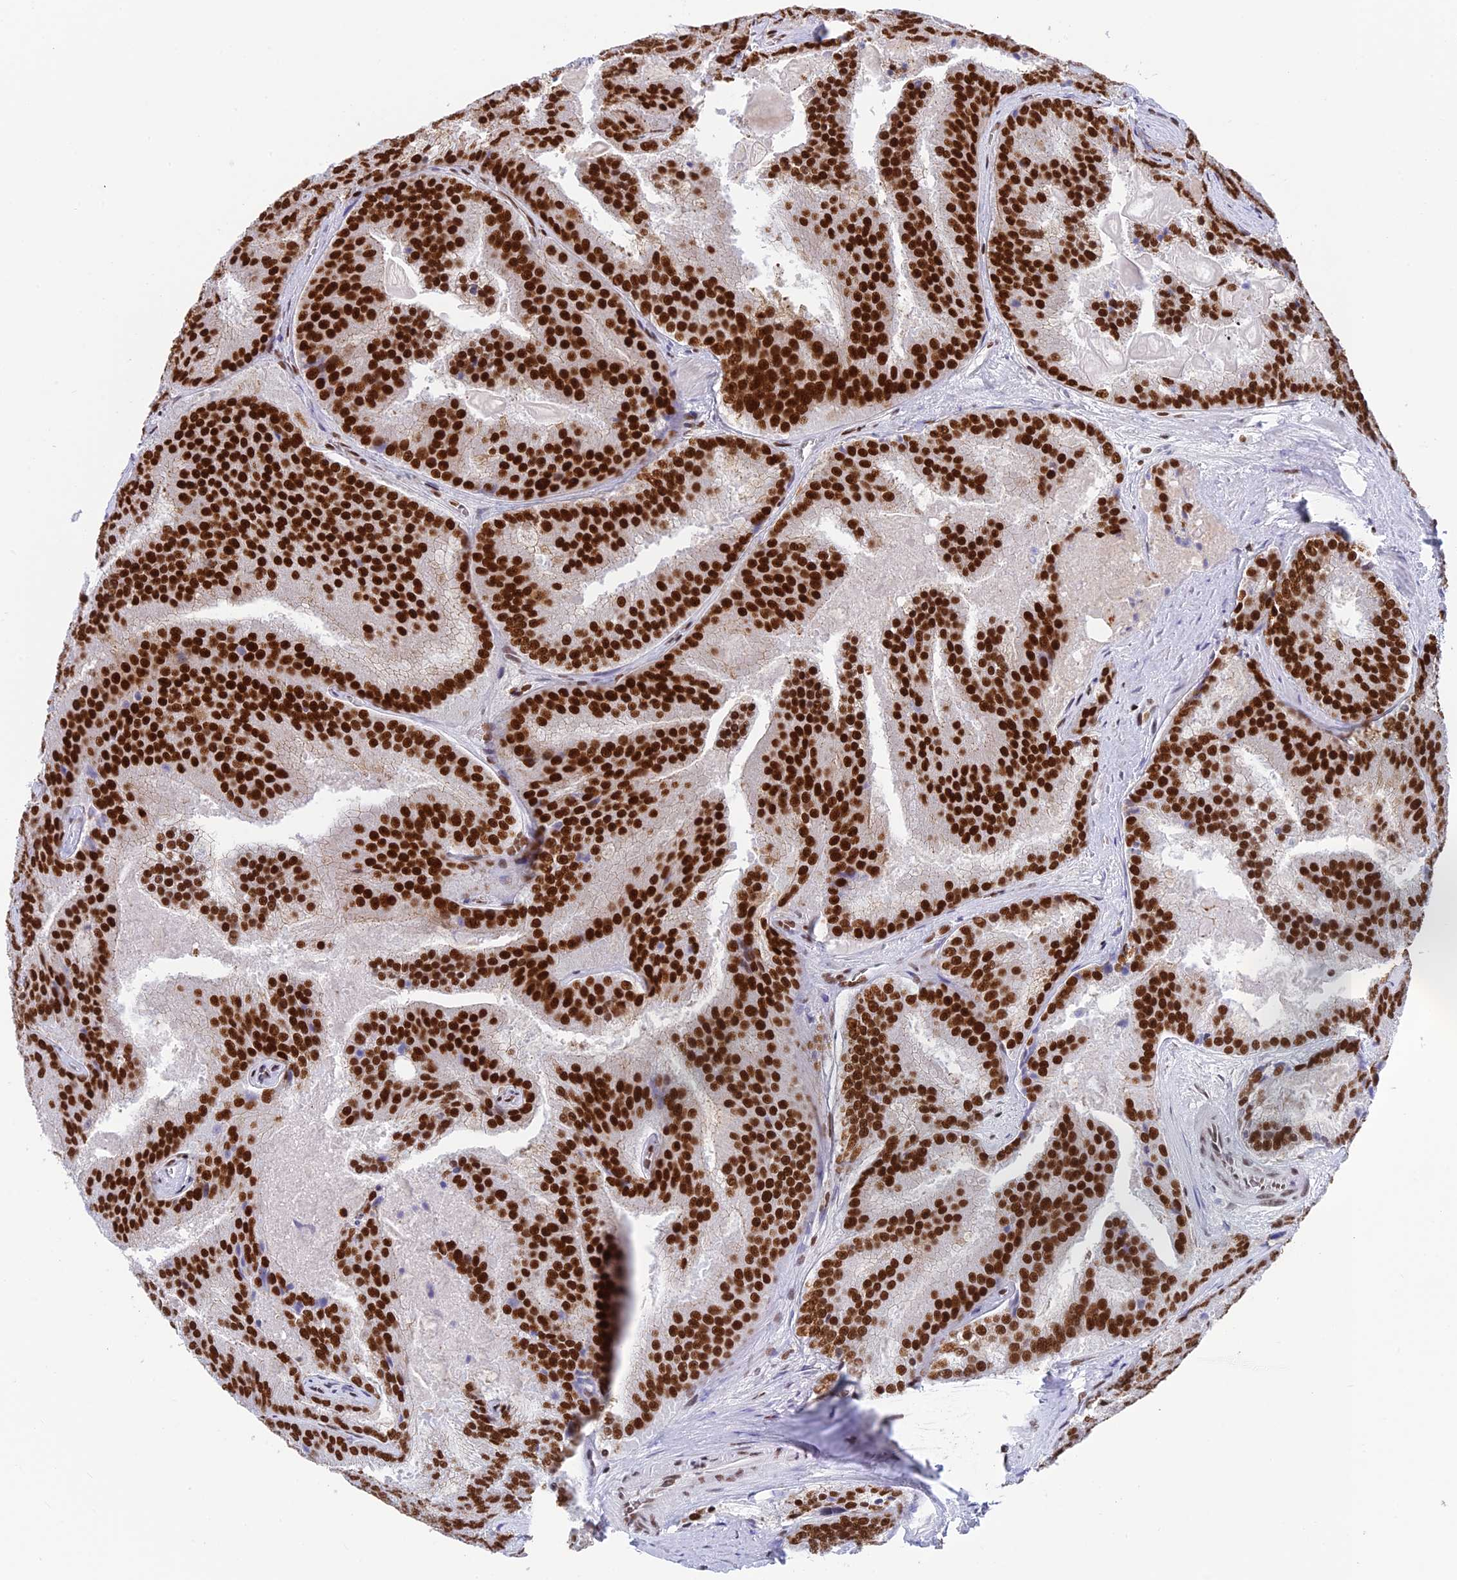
{"staining": {"intensity": "strong", "quantity": ">75%", "location": "nuclear"}, "tissue": "prostate cancer", "cell_type": "Tumor cells", "image_type": "cancer", "snomed": [{"axis": "morphology", "description": "Adenocarcinoma, High grade"}, {"axis": "topography", "description": "Prostate"}], "caption": "Strong nuclear positivity for a protein is appreciated in approximately >75% of tumor cells of prostate cancer using IHC.", "gene": "EEF1AKMT3", "patient": {"sex": "male", "age": 61}}